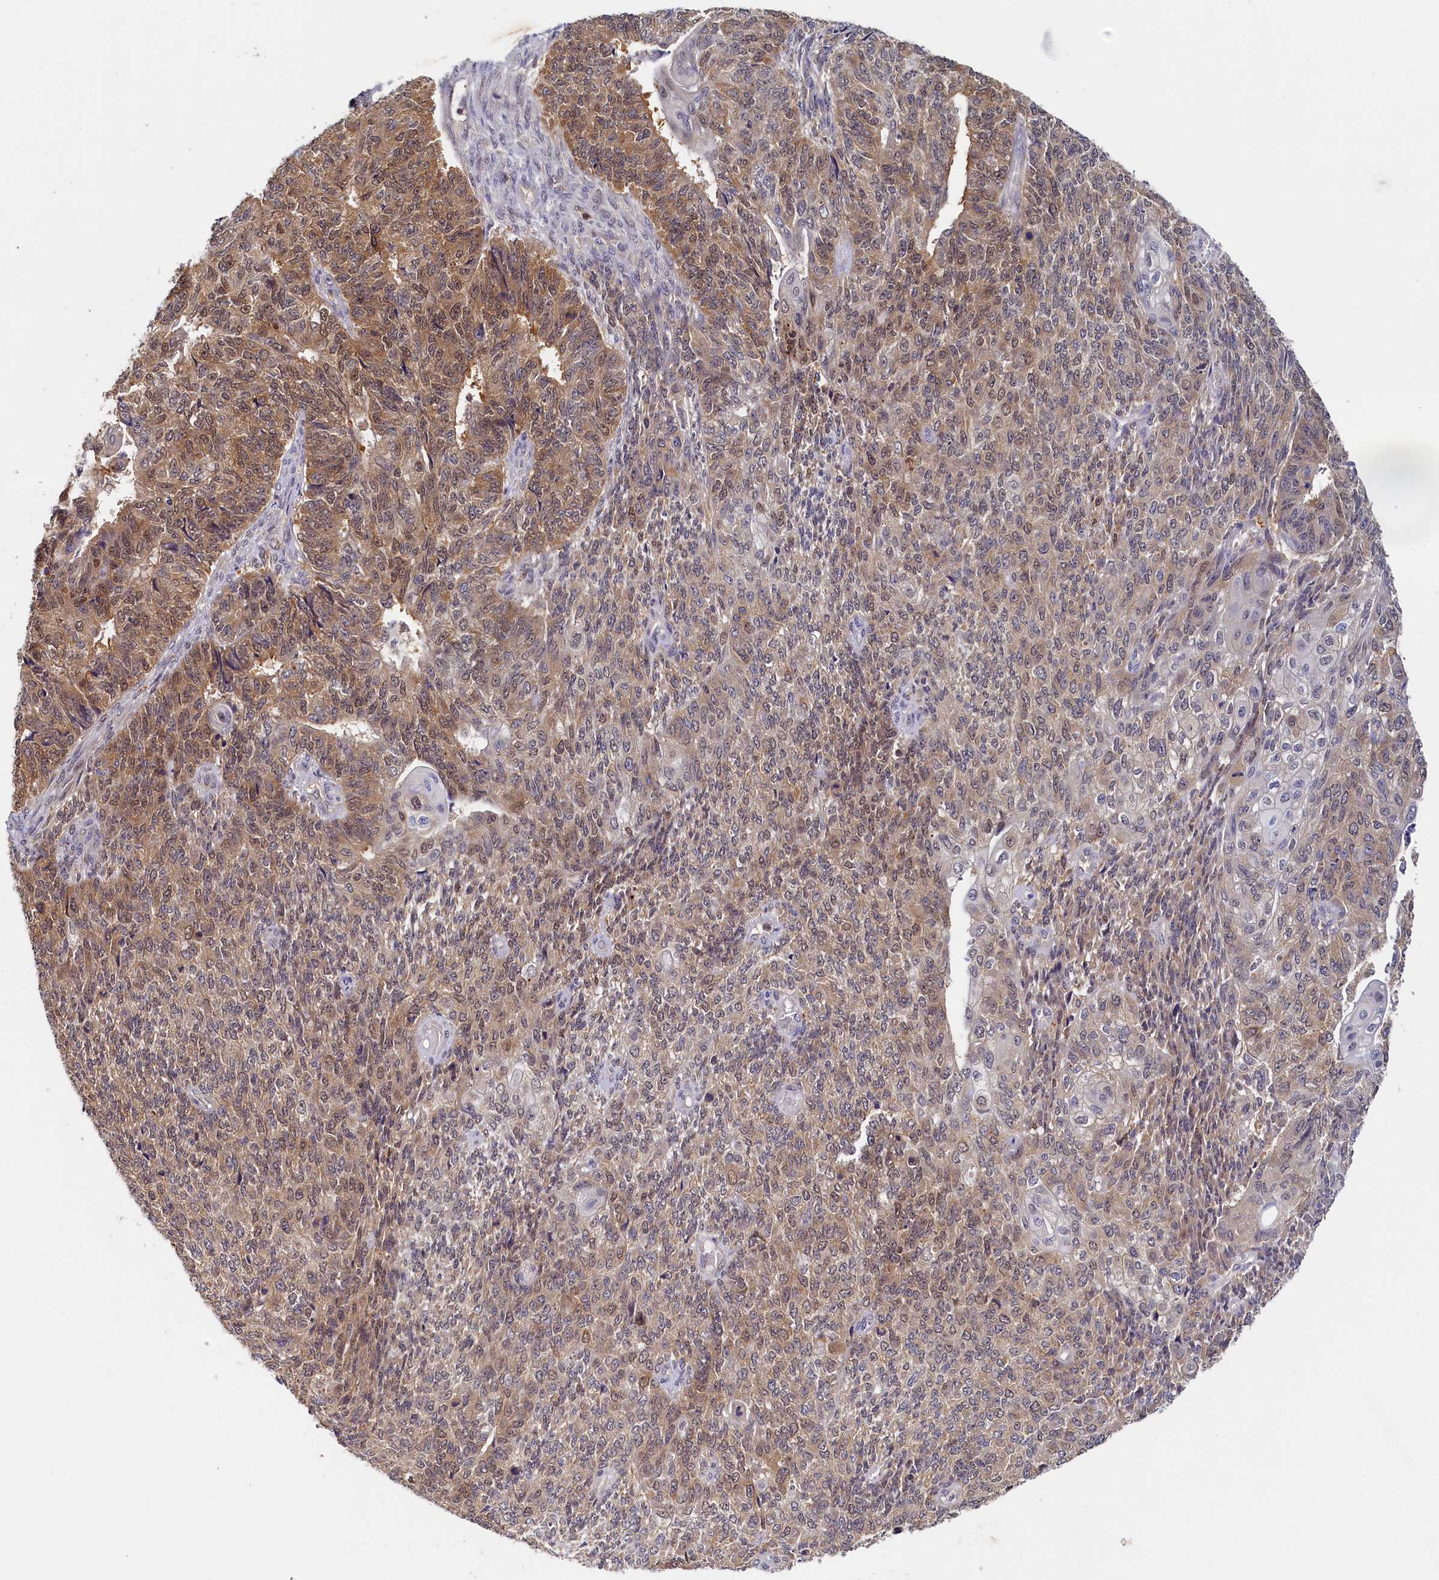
{"staining": {"intensity": "moderate", "quantity": "25%-75%", "location": "cytoplasmic/membranous,nuclear"}, "tissue": "endometrial cancer", "cell_type": "Tumor cells", "image_type": "cancer", "snomed": [{"axis": "morphology", "description": "Adenocarcinoma, NOS"}, {"axis": "topography", "description": "Endometrium"}], "caption": "Endometrial cancer (adenocarcinoma) stained with a brown dye reveals moderate cytoplasmic/membranous and nuclear positive staining in approximately 25%-75% of tumor cells.", "gene": "PAAF1", "patient": {"sex": "female", "age": 32}}